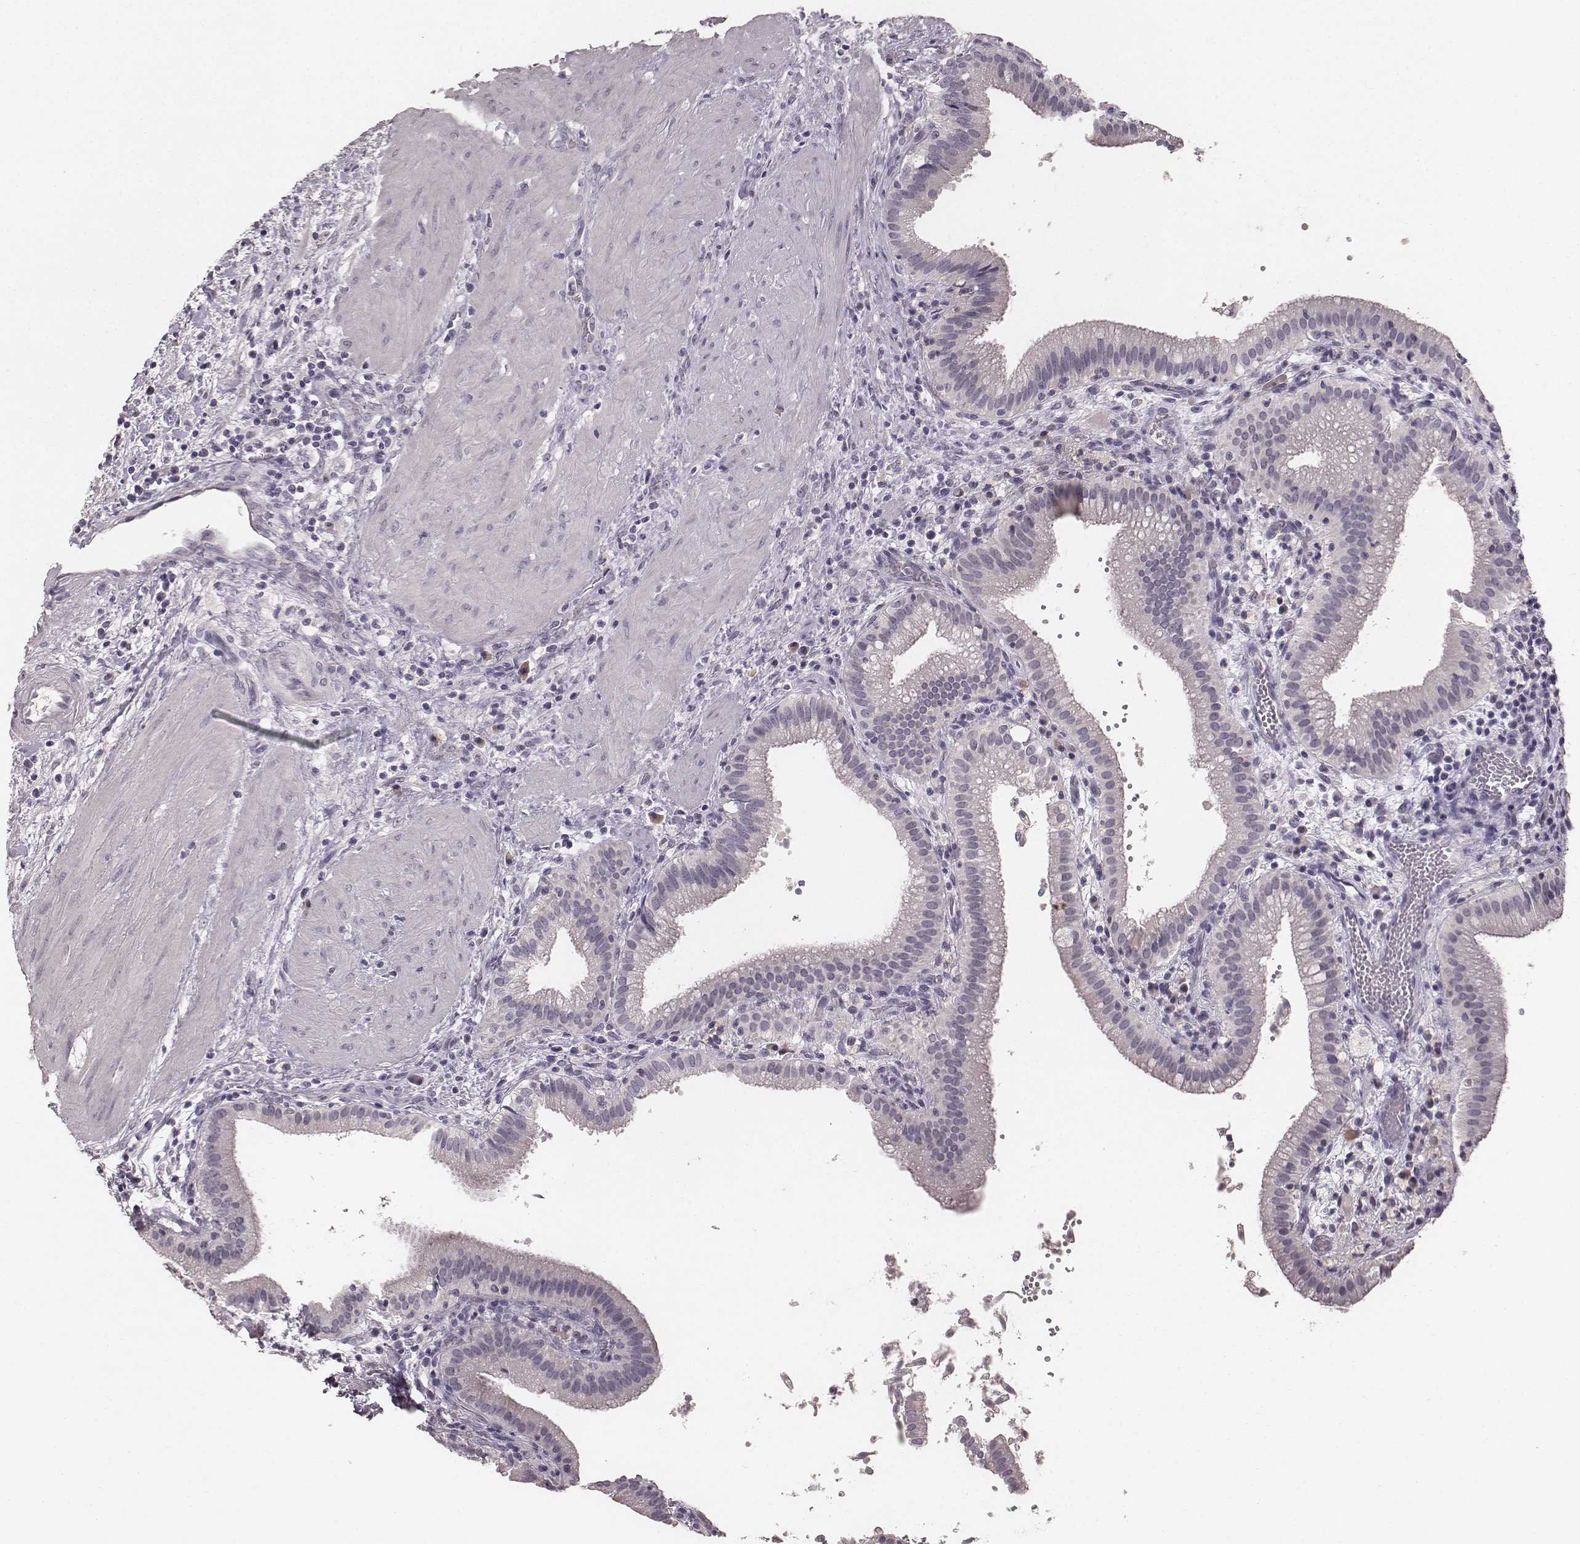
{"staining": {"intensity": "negative", "quantity": "none", "location": "none"}, "tissue": "gallbladder", "cell_type": "Glandular cells", "image_type": "normal", "snomed": [{"axis": "morphology", "description": "Normal tissue, NOS"}, {"axis": "topography", "description": "Gallbladder"}], "caption": "This is an immunohistochemistry histopathology image of normal human gallbladder. There is no staining in glandular cells.", "gene": "LY6K", "patient": {"sex": "male", "age": 42}}